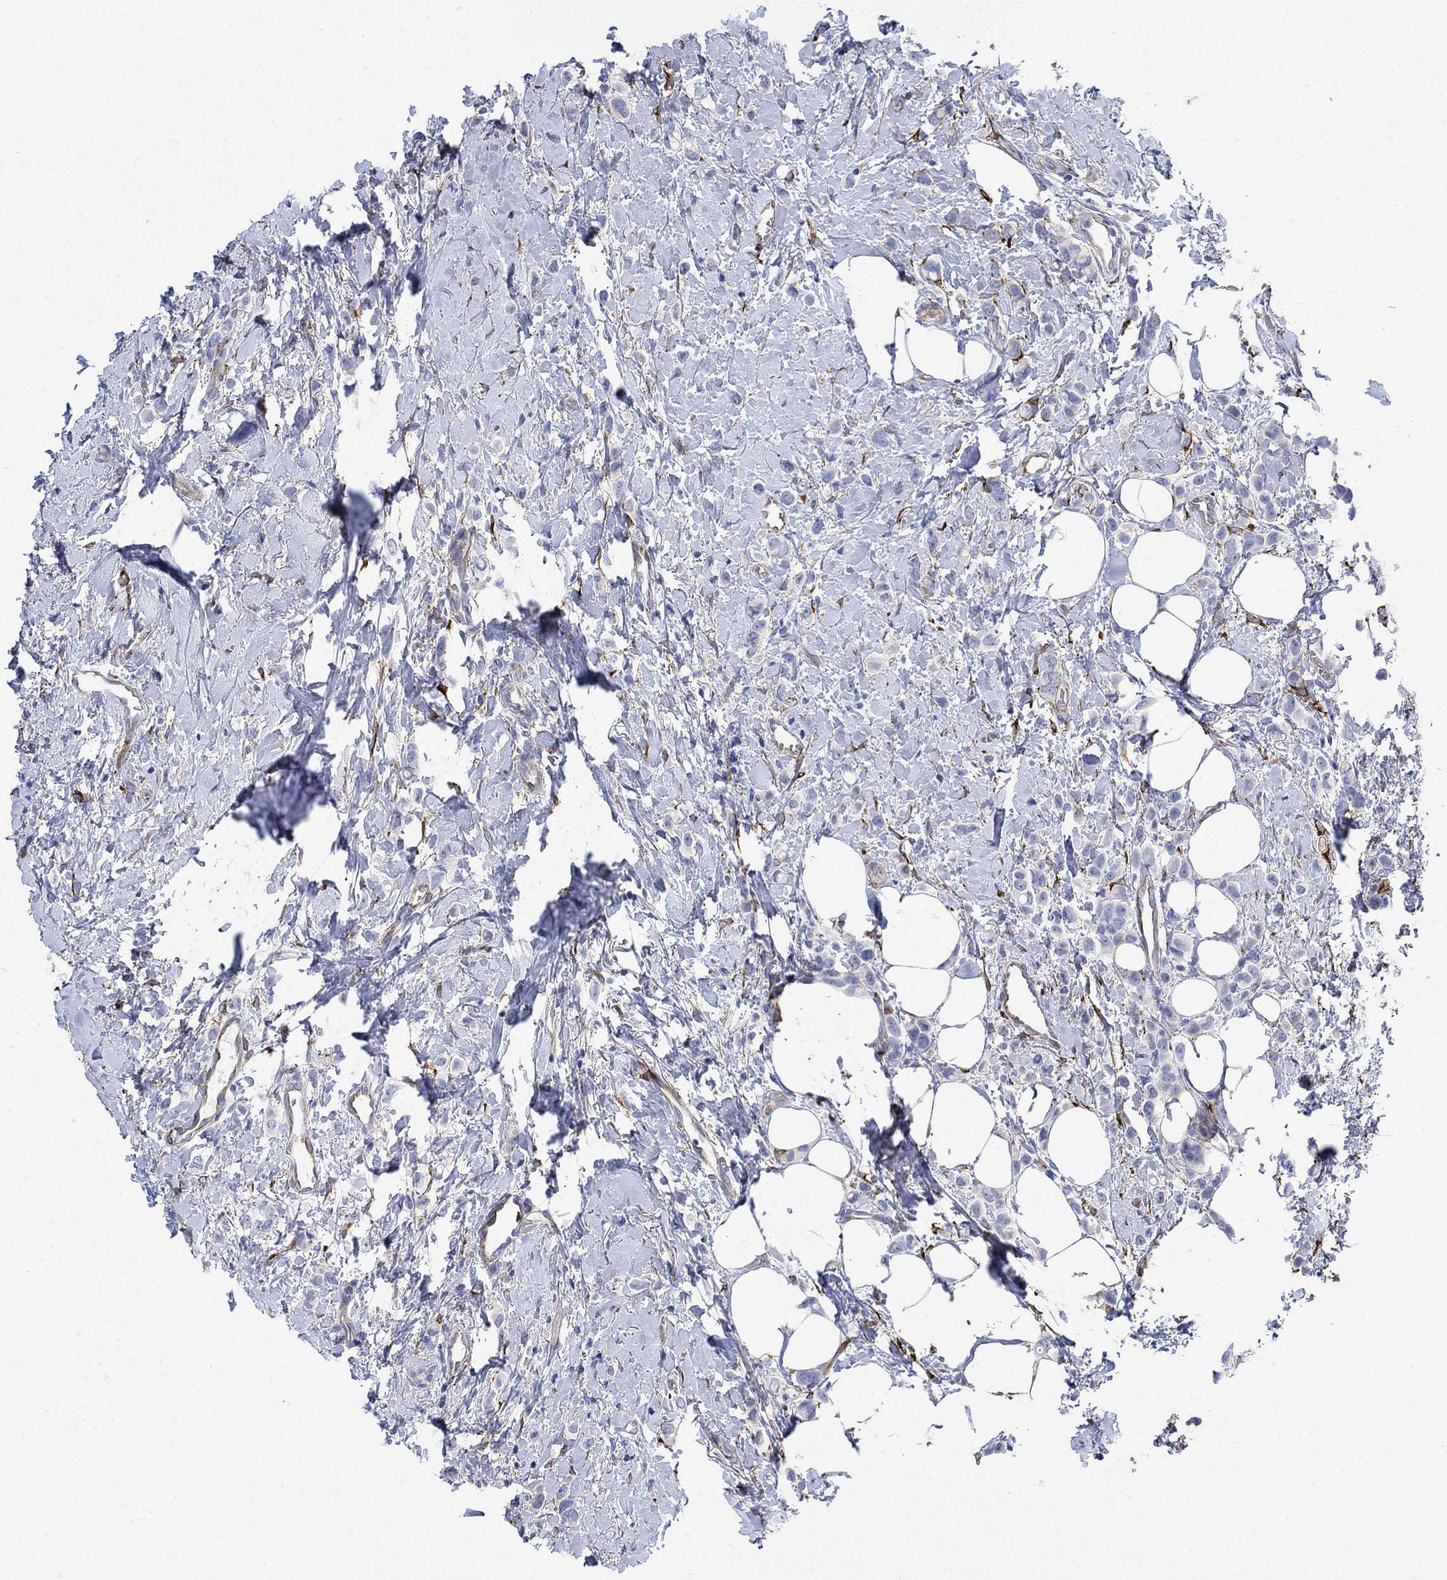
{"staining": {"intensity": "negative", "quantity": "none", "location": "none"}, "tissue": "breast cancer", "cell_type": "Tumor cells", "image_type": "cancer", "snomed": [{"axis": "morphology", "description": "Lobular carcinoma"}, {"axis": "topography", "description": "Breast"}], "caption": "Breast cancer was stained to show a protein in brown. There is no significant expression in tumor cells. Brightfield microscopy of immunohistochemistry stained with DAB (brown) and hematoxylin (blue), captured at high magnification.", "gene": "TGM2", "patient": {"sex": "female", "age": 66}}